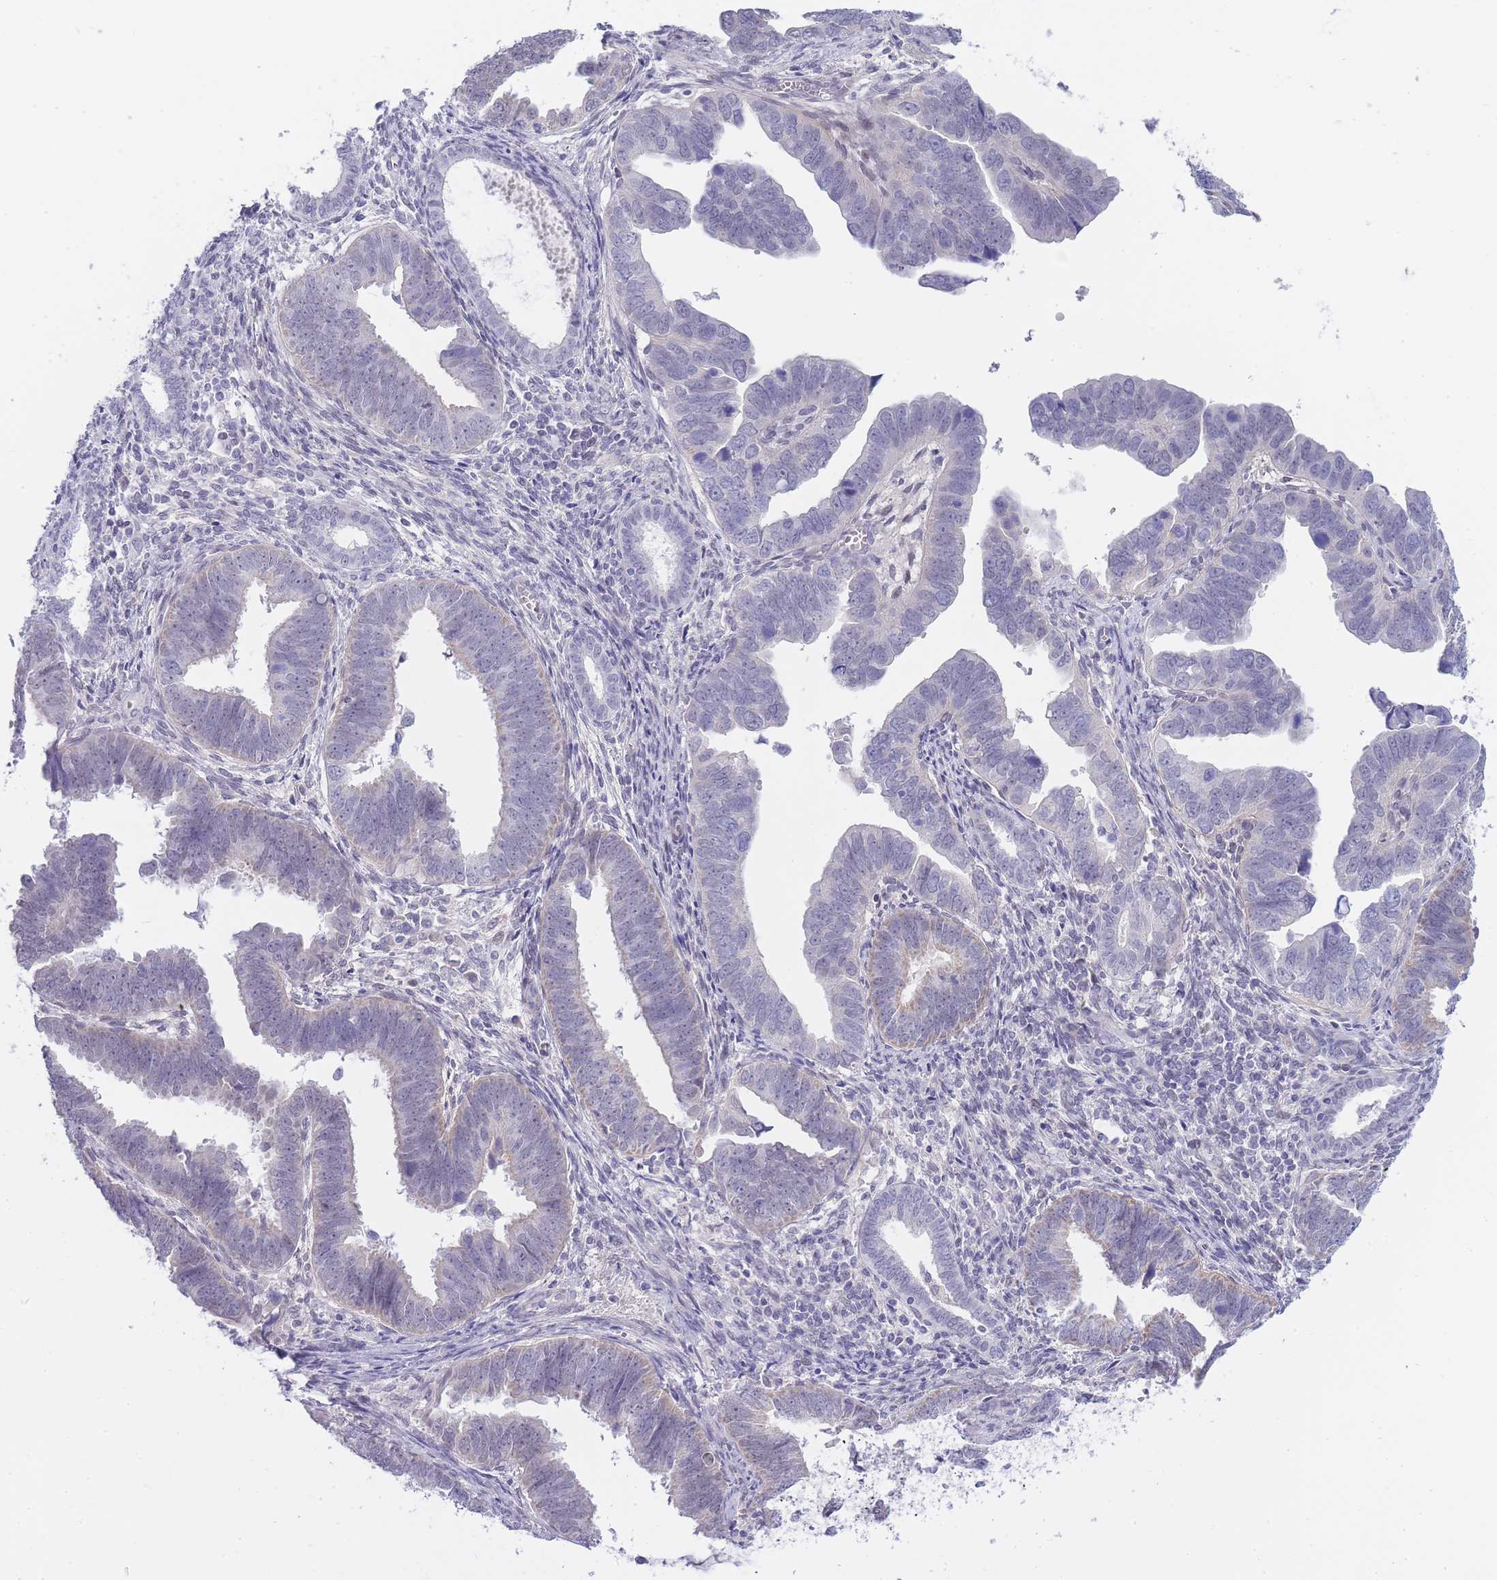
{"staining": {"intensity": "negative", "quantity": "none", "location": "none"}, "tissue": "endometrial cancer", "cell_type": "Tumor cells", "image_type": "cancer", "snomed": [{"axis": "morphology", "description": "Adenocarcinoma, NOS"}, {"axis": "topography", "description": "Endometrium"}], "caption": "High power microscopy micrograph of an immunohistochemistry photomicrograph of adenocarcinoma (endometrial), revealing no significant staining in tumor cells.", "gene": "PRR23B", "patient": {"sex": "female", "age": 75}}